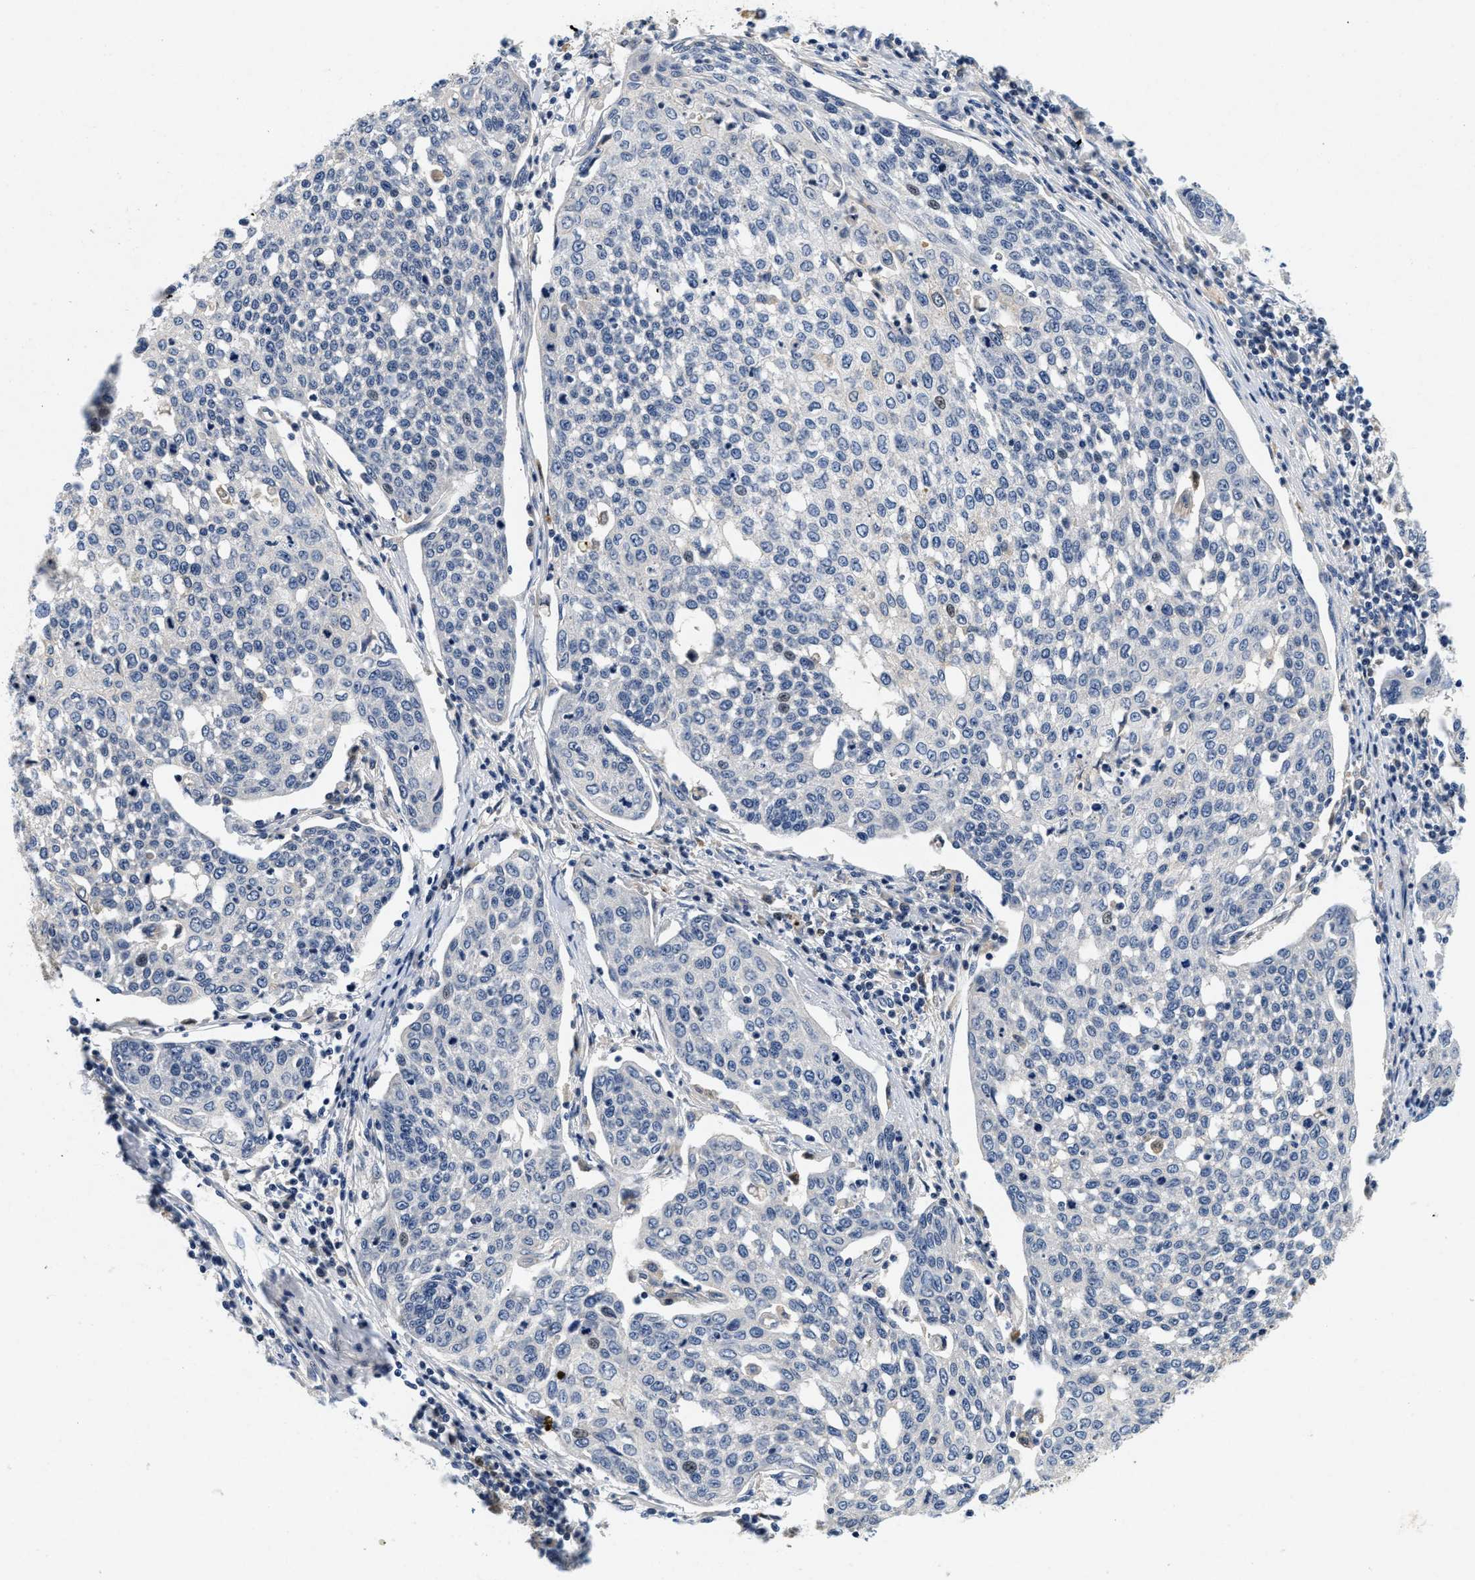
{"staining": {"intensity": "negative", "quantity": "none", "location": "none"}, "tissue": "cervical cancer", "cell_type": "Tumor cells", "image_type": "cancer", "snomed": [{"axis": "morphology", "description": "Squamous cell carcinoma, NOS"}, {"axis": "topography", "description": "Cervix"}], "caption": "Immunohistochemical staining of human cervical cancer (squamous cell carcinoma) shows no significant staining in tumor cells.", "gene": "PDP1", "patient": {"sex": "female", "age": 34}}